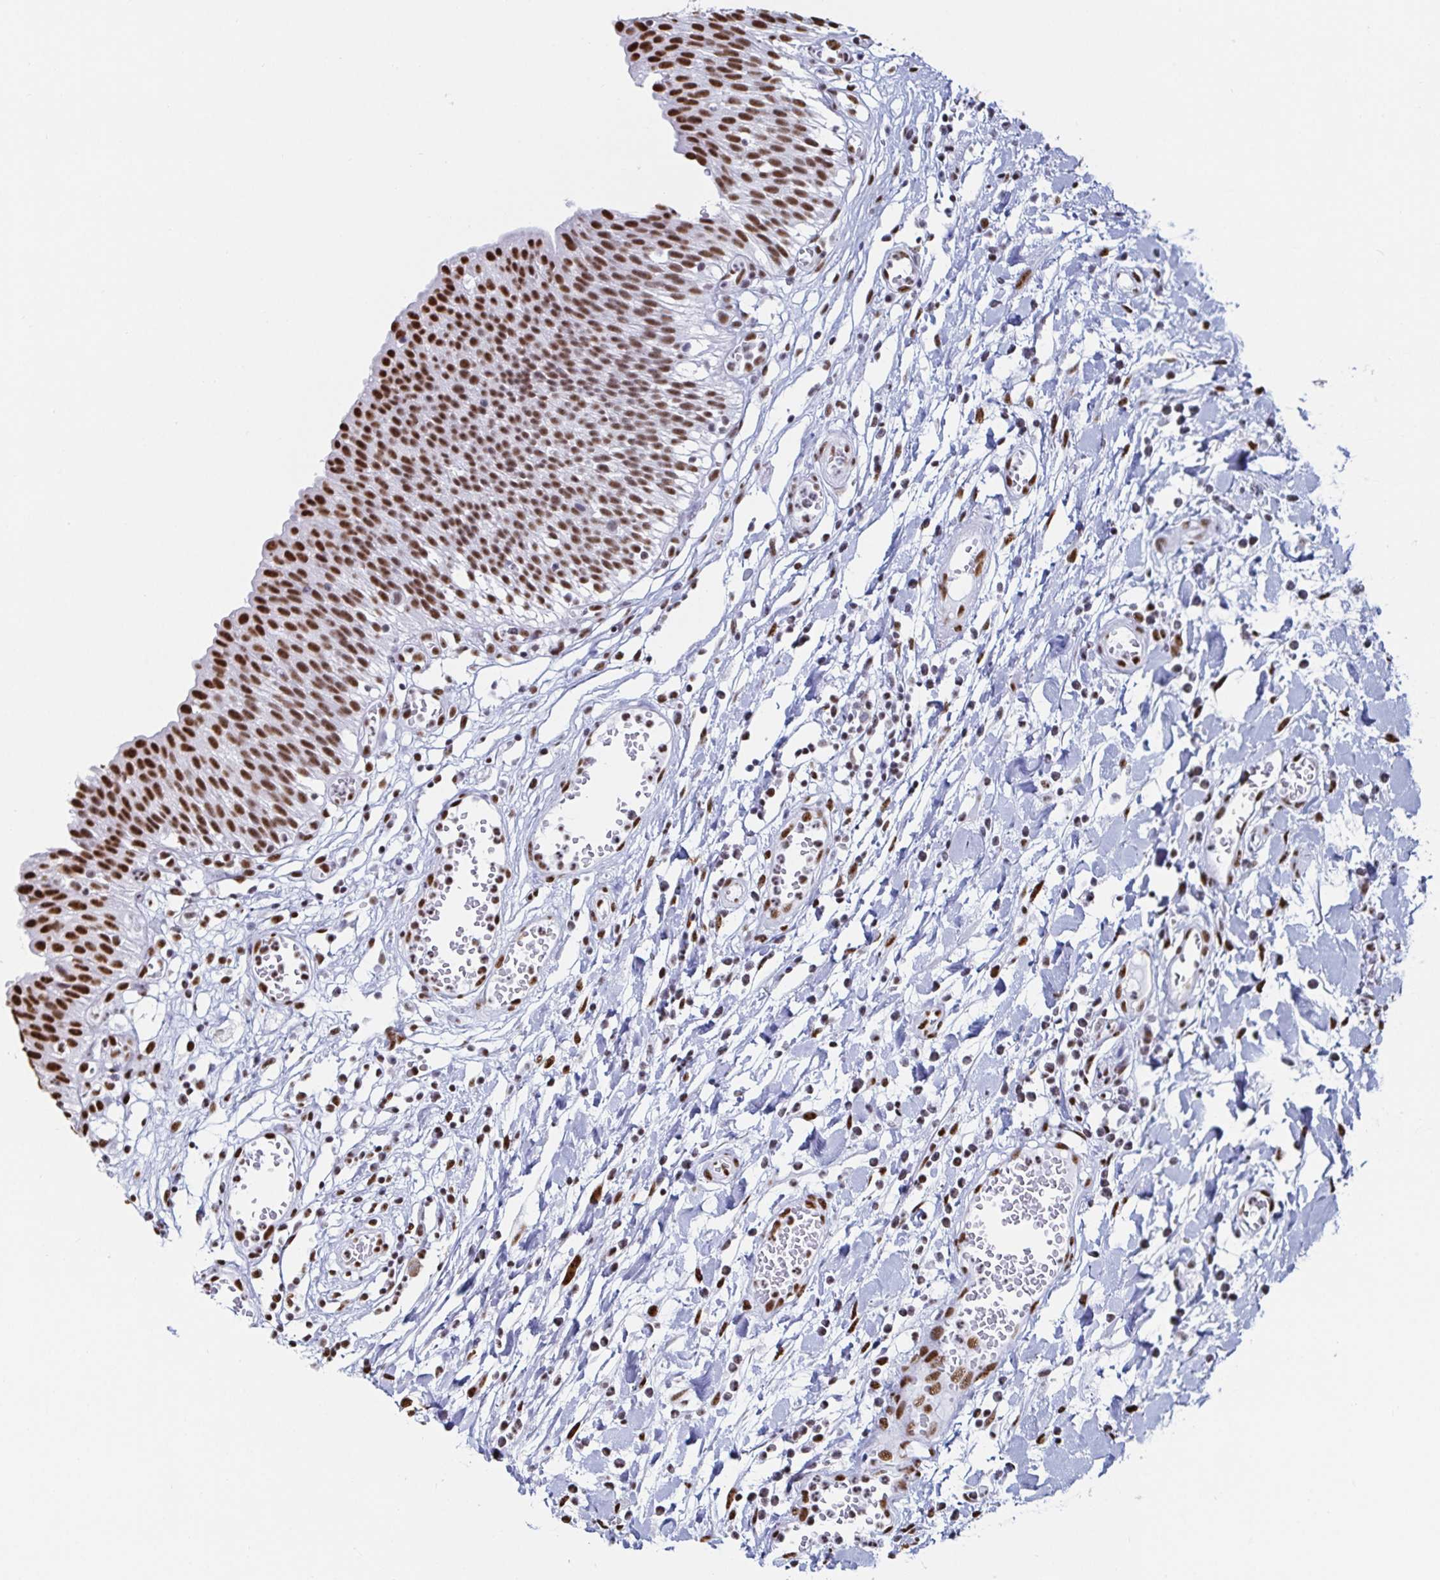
{"staining": {"intensity": "strong", "quantity": ">75%", "location": "nuclear"}, "tissue": "urinary bladder", "cell_type": "Urothelial cells", "image_type": "normal", "snomed": [{"axis": "morphology", "description": "Normal tissue, NOS"}, {"axis": "topography", "description": "Urinary bladder"}], "caption": "Immunohistochemical staining of unremarkable human urinary bladder exhibits high levels of strong nuclear staining in approximately >75% of urothelial cells. The protein is stained brown, and the nuclei are stained in blue (DAB IHC with brightfield microscopy, high magnification).", "gene": "DDX39B", "patient": {"sex": "male", "age": 64}}